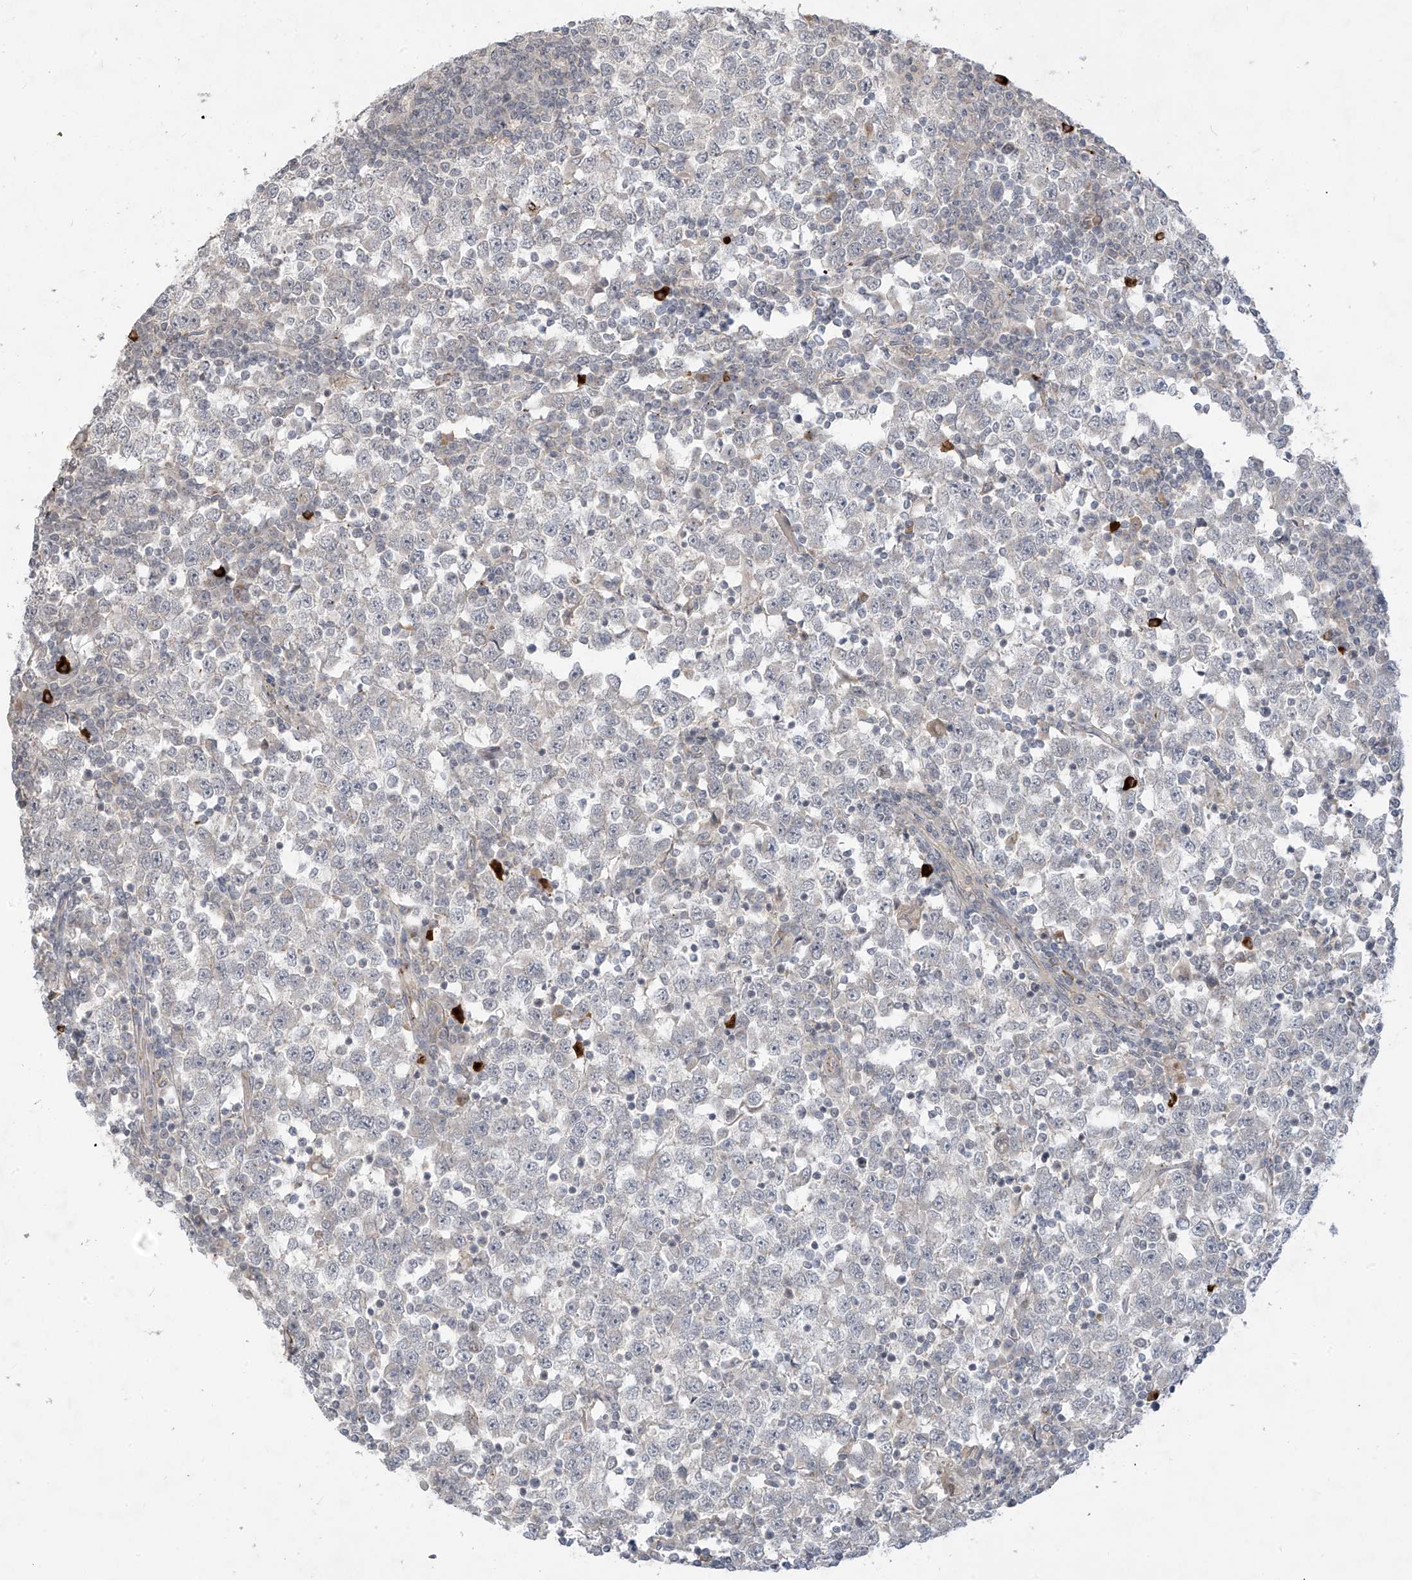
{"staining": {"intensity": "weak", "quantity": "<25%", "location": "cytoplasmic/membranous"}, "tissue": "testis cancer", "cell_type": "Tumor cells", "image_type": "cancer", "snomed": [{"axis": "morphology", "description": "Seminoma, NOS"}, {"axis": "topography", "description": "Testis"}], "caption": "This photomicrograph is of testis cancer (seminoma) stained with IHC to label a protein in brown with the nuclei are counter-stained blue. There is no expression in tumor cells.", "gene": "DGKQ", "patient": {"sex": "male", "age": 65}}